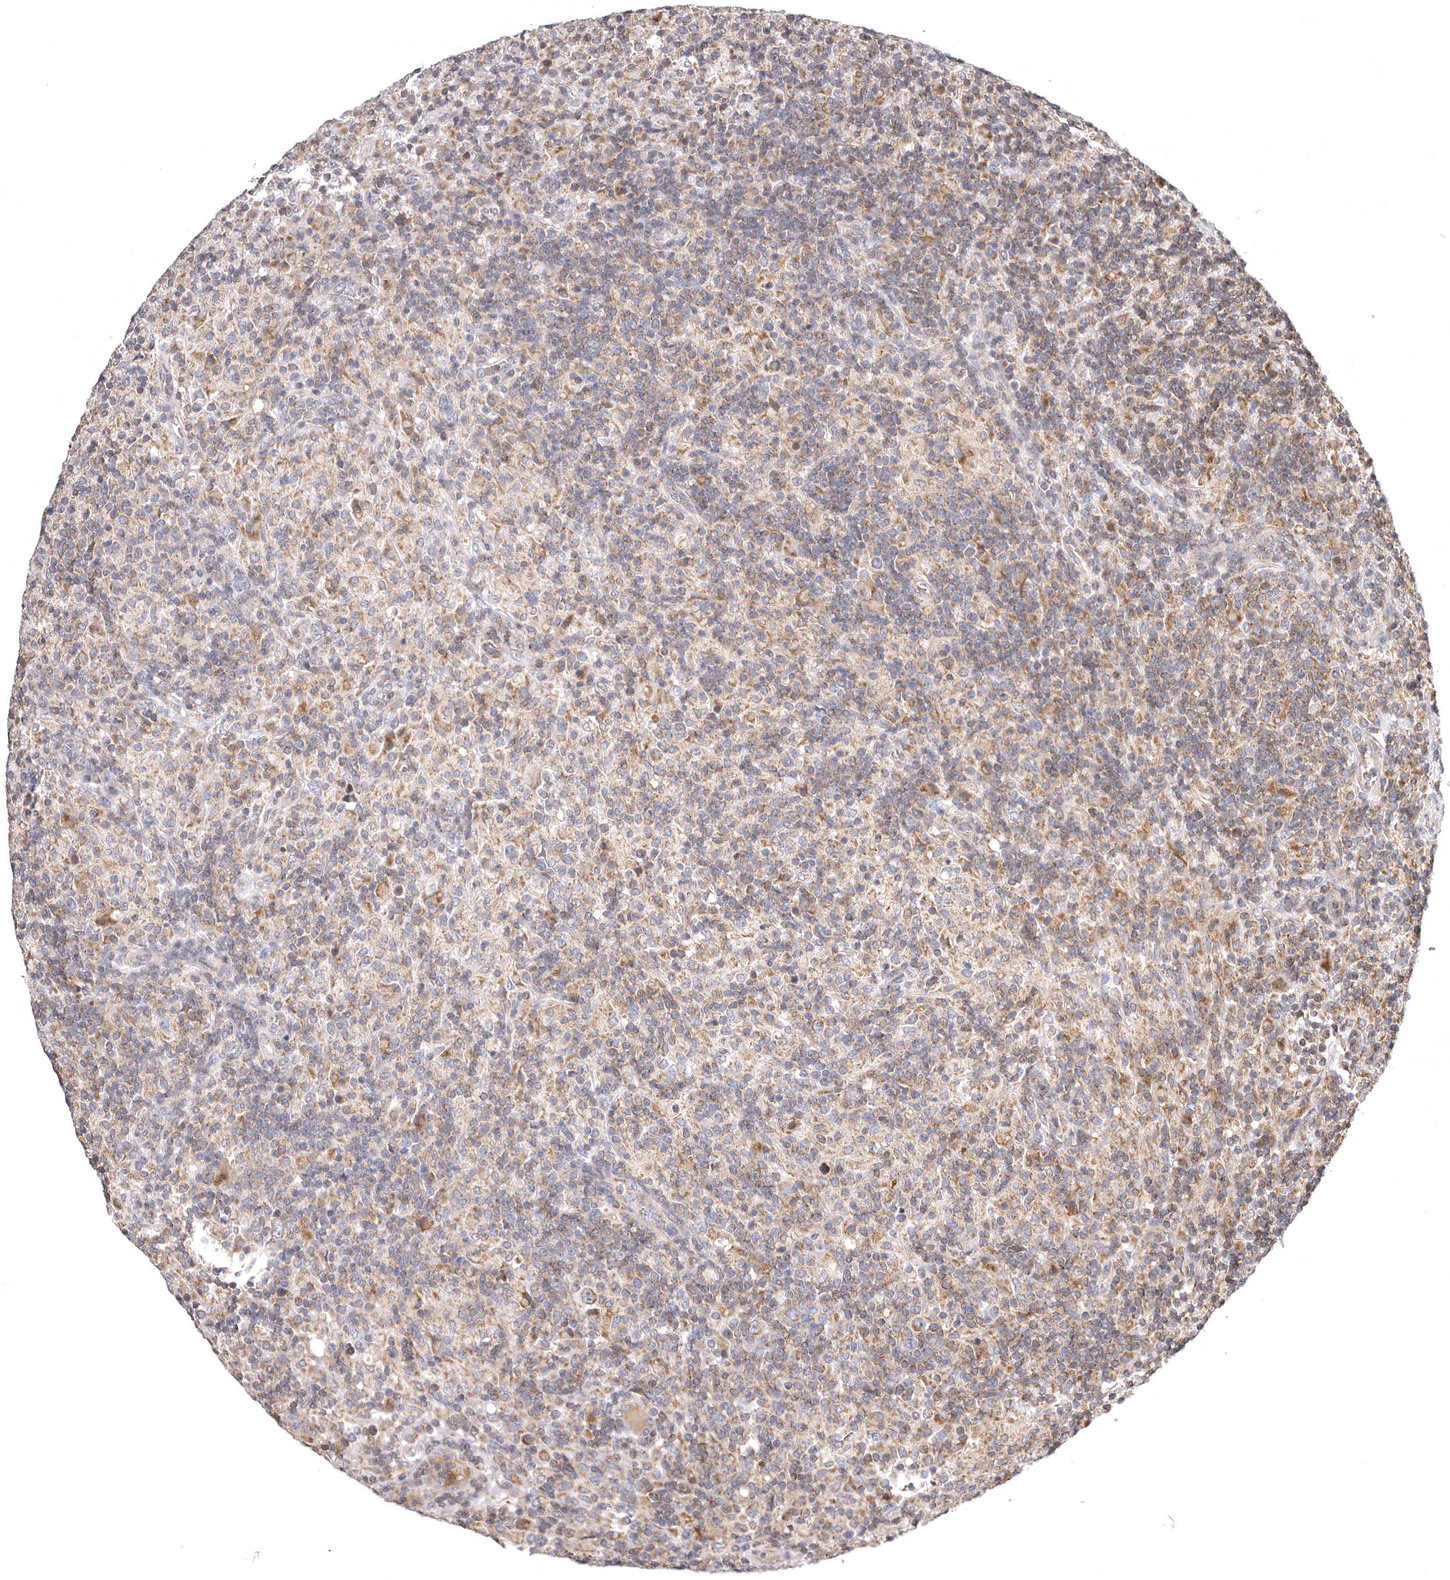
{"staining": {"intensity": "moderate", "quantity": ">75%", "location": "cytoplasmic/membranous"}, "tissue": "lymphoma", "cell_type": "Tumor cells", "image_type": "cancer", "snomed": [{"axis": "morphology", "description": "Hodgkin's disease, NOS"}, {"axis": "topography", "description": "Lymph node"}], "caption": "Protein expression analysis of lymphoma exhibits moderate cytoplasmic/membranous expression in about >75% of tumor cells.", "gene": "ADCY2", "patient": {"sex": "male", "age": 70}}